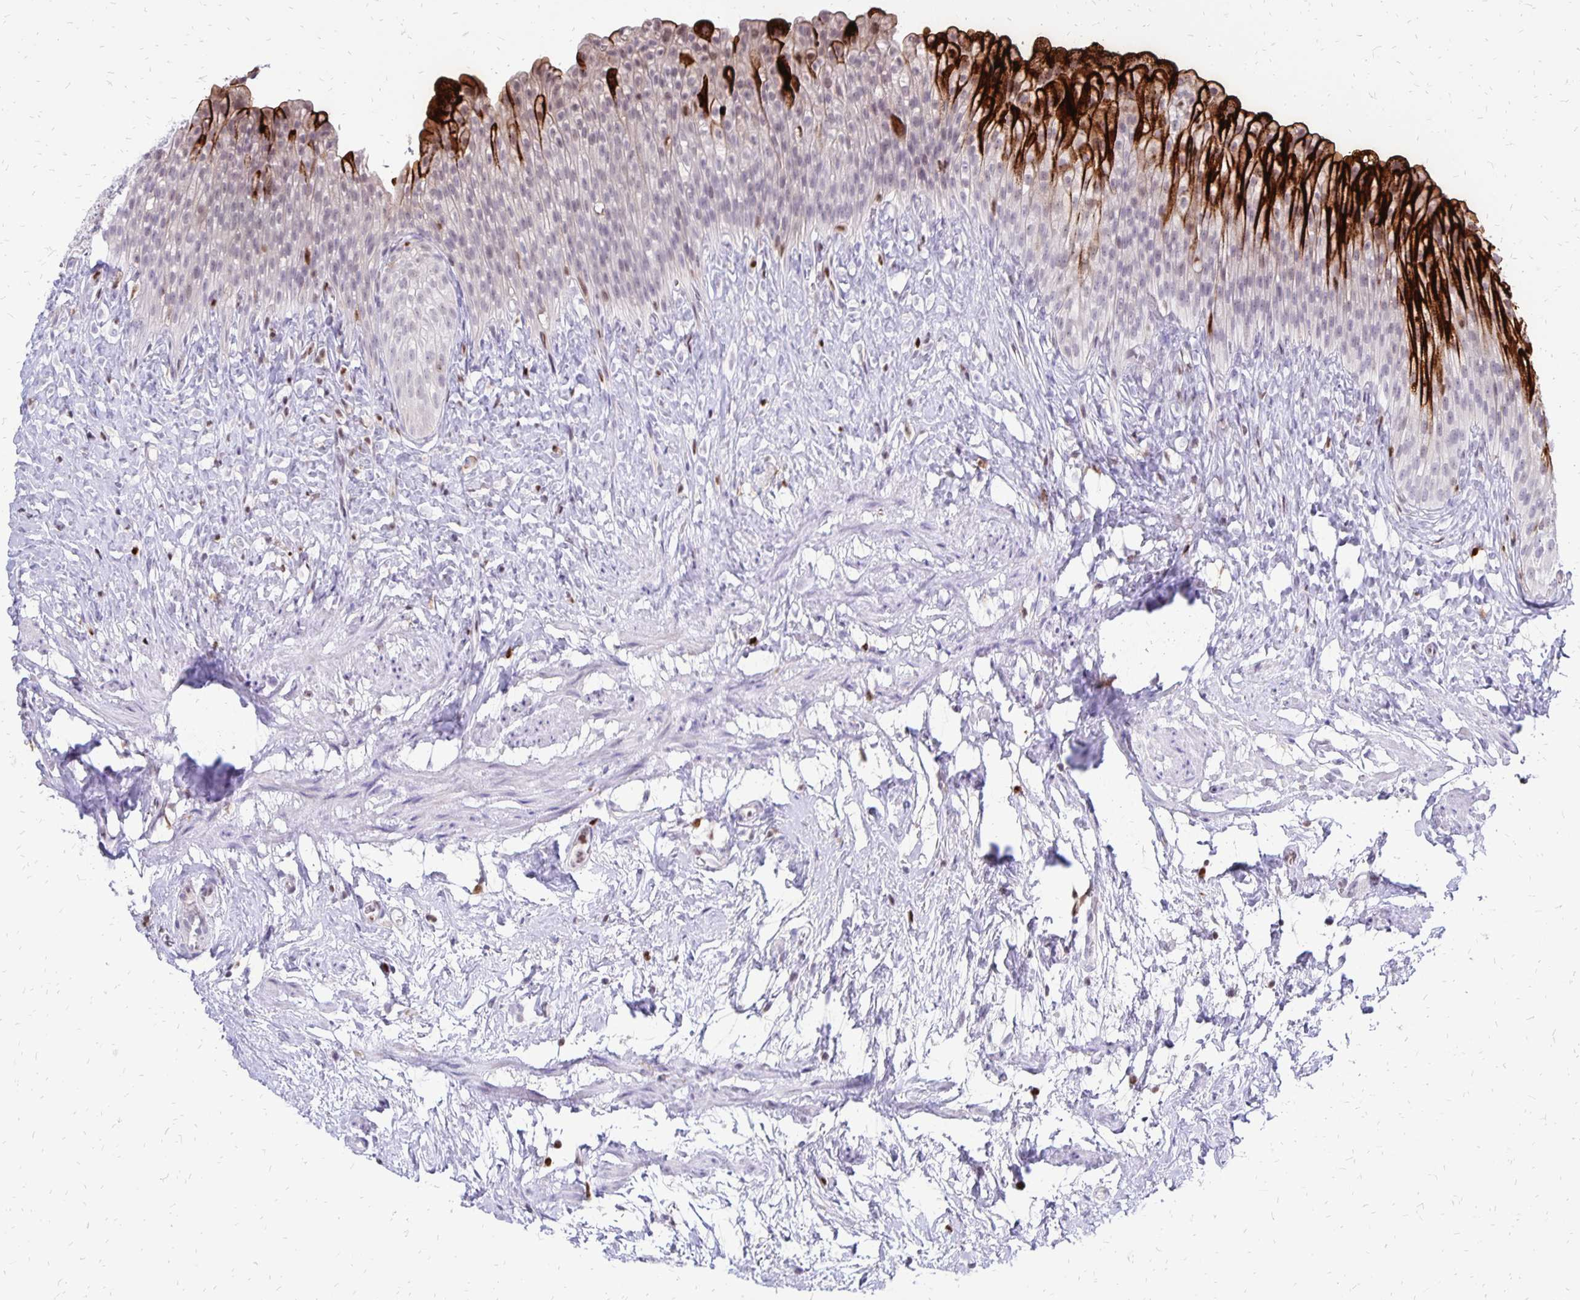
{"staining": {"intensity": "strong", "quantity": "<25%", "location": "cytoplasmic/membranous"}, "tissue": "urinary bladder", "cell_type": "Urothelial cells", "image_type": "normal", "snomed": [{"axis": "morphology", "description": "Normal tissue, NOS"}, {"axis": "topography", "description": "Urinary bladder"}, {"axis": "topography", "description": "Prostate"}], "caption": "Human urinary bladder stained for a protein (brown) demonstrates strong cytoplasmic/membranous positive expression in approximately <25% of urothelial cells.", "gene": "DCK", "patient": {"sex": "male", "age": 76}}